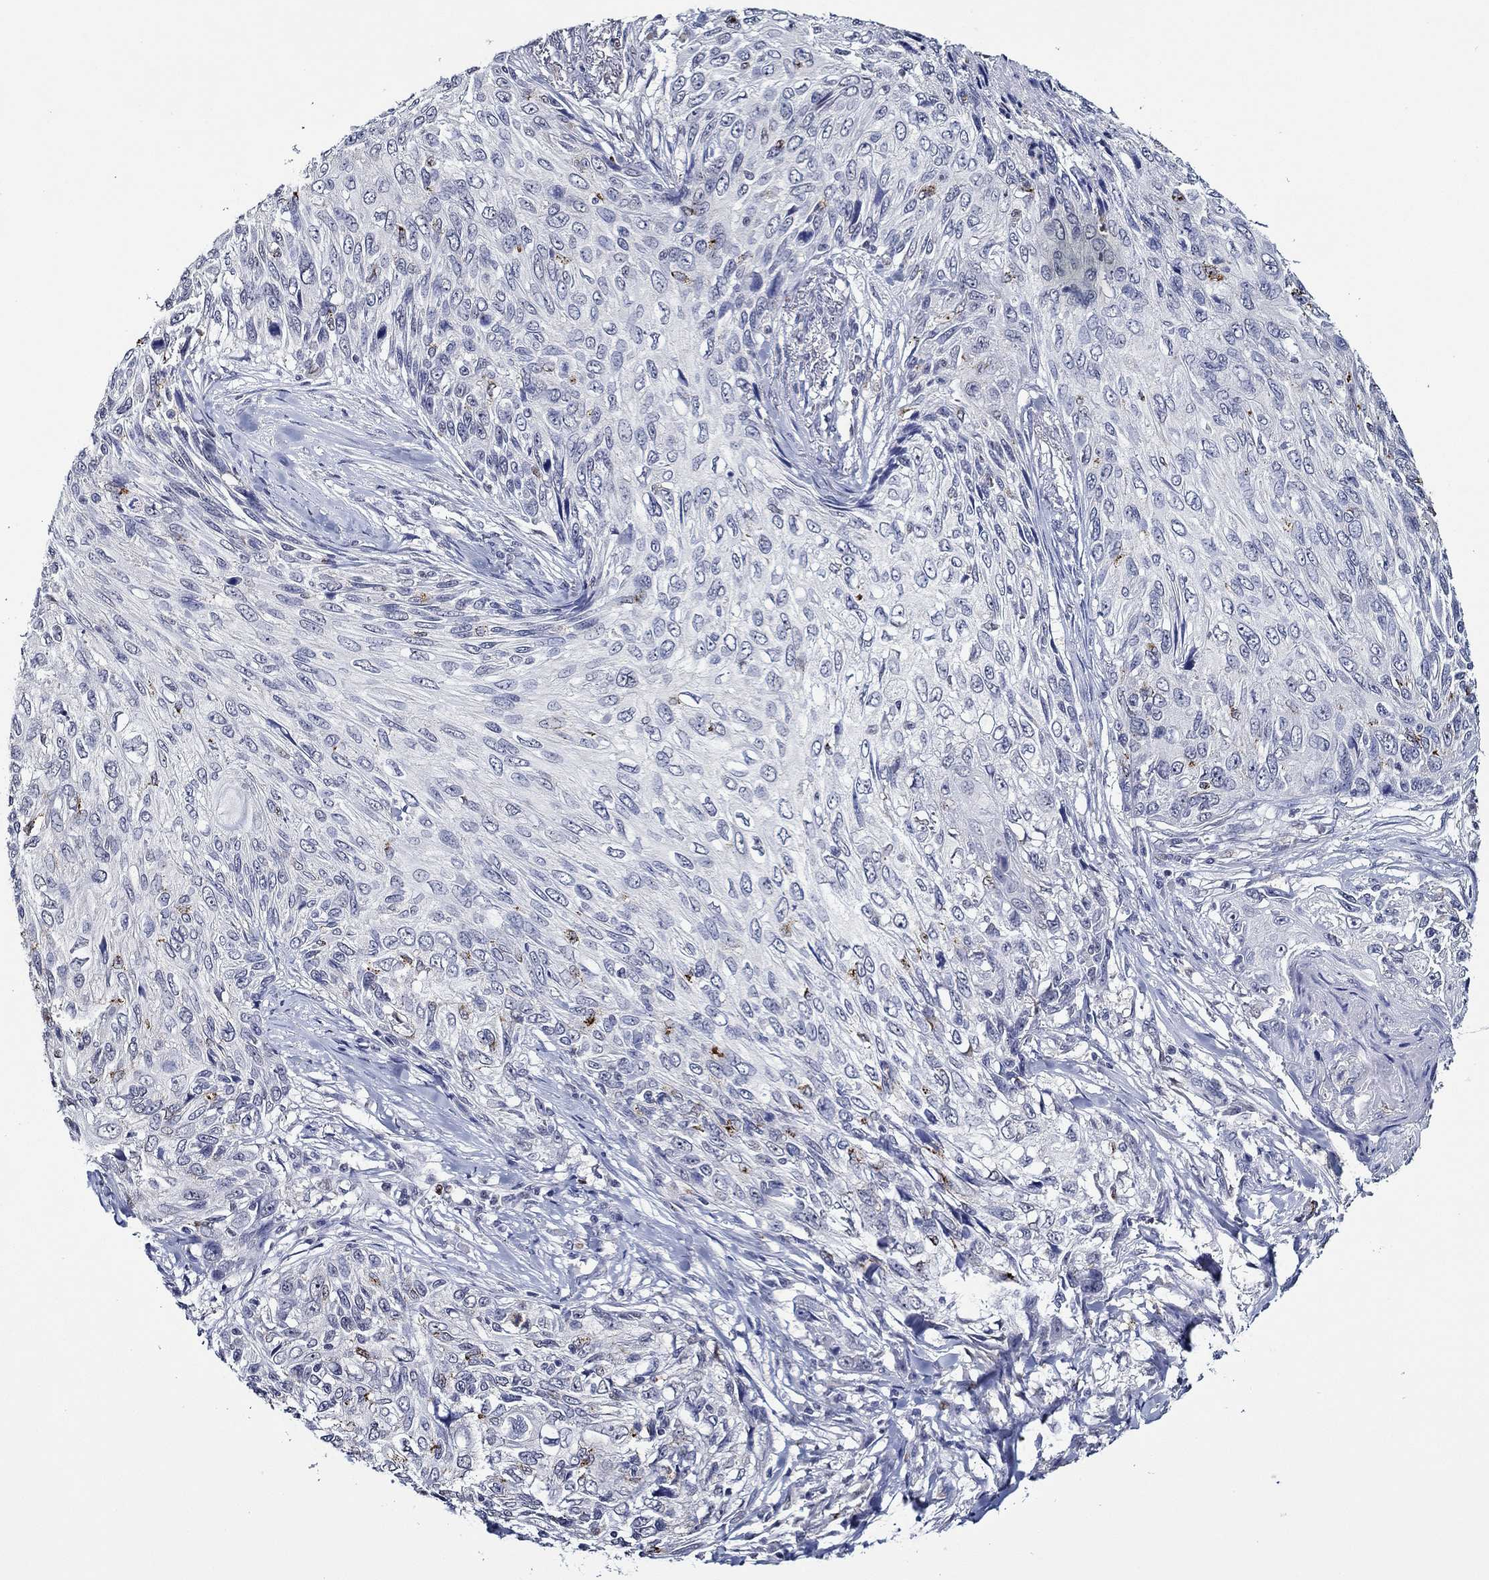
{"staining": {"intensity": "negative", "quantity": "none", "location": "none"}, "tissue": "skin cancer", "cell_type": "Tumor cells", "image_type": "cancer", "snomed": [{"axis": "morphology", "description": "Squamous cell carcinoma, NOS"}, {"axis": "topography", "description": "Skin"}], "caption": "Immunohistochemistry (IHC) image of human squamous cell carcinoma (skin) stained for a protein (brown), which reveals no positivity in tumor cells. Brightfield microscopy of immunohistochemistry stained with DAB (brown) and hematoxylin (blue), captured at high magnification.", "gene": "GATA2", "patient": {"sex": "male", "age": 92}}